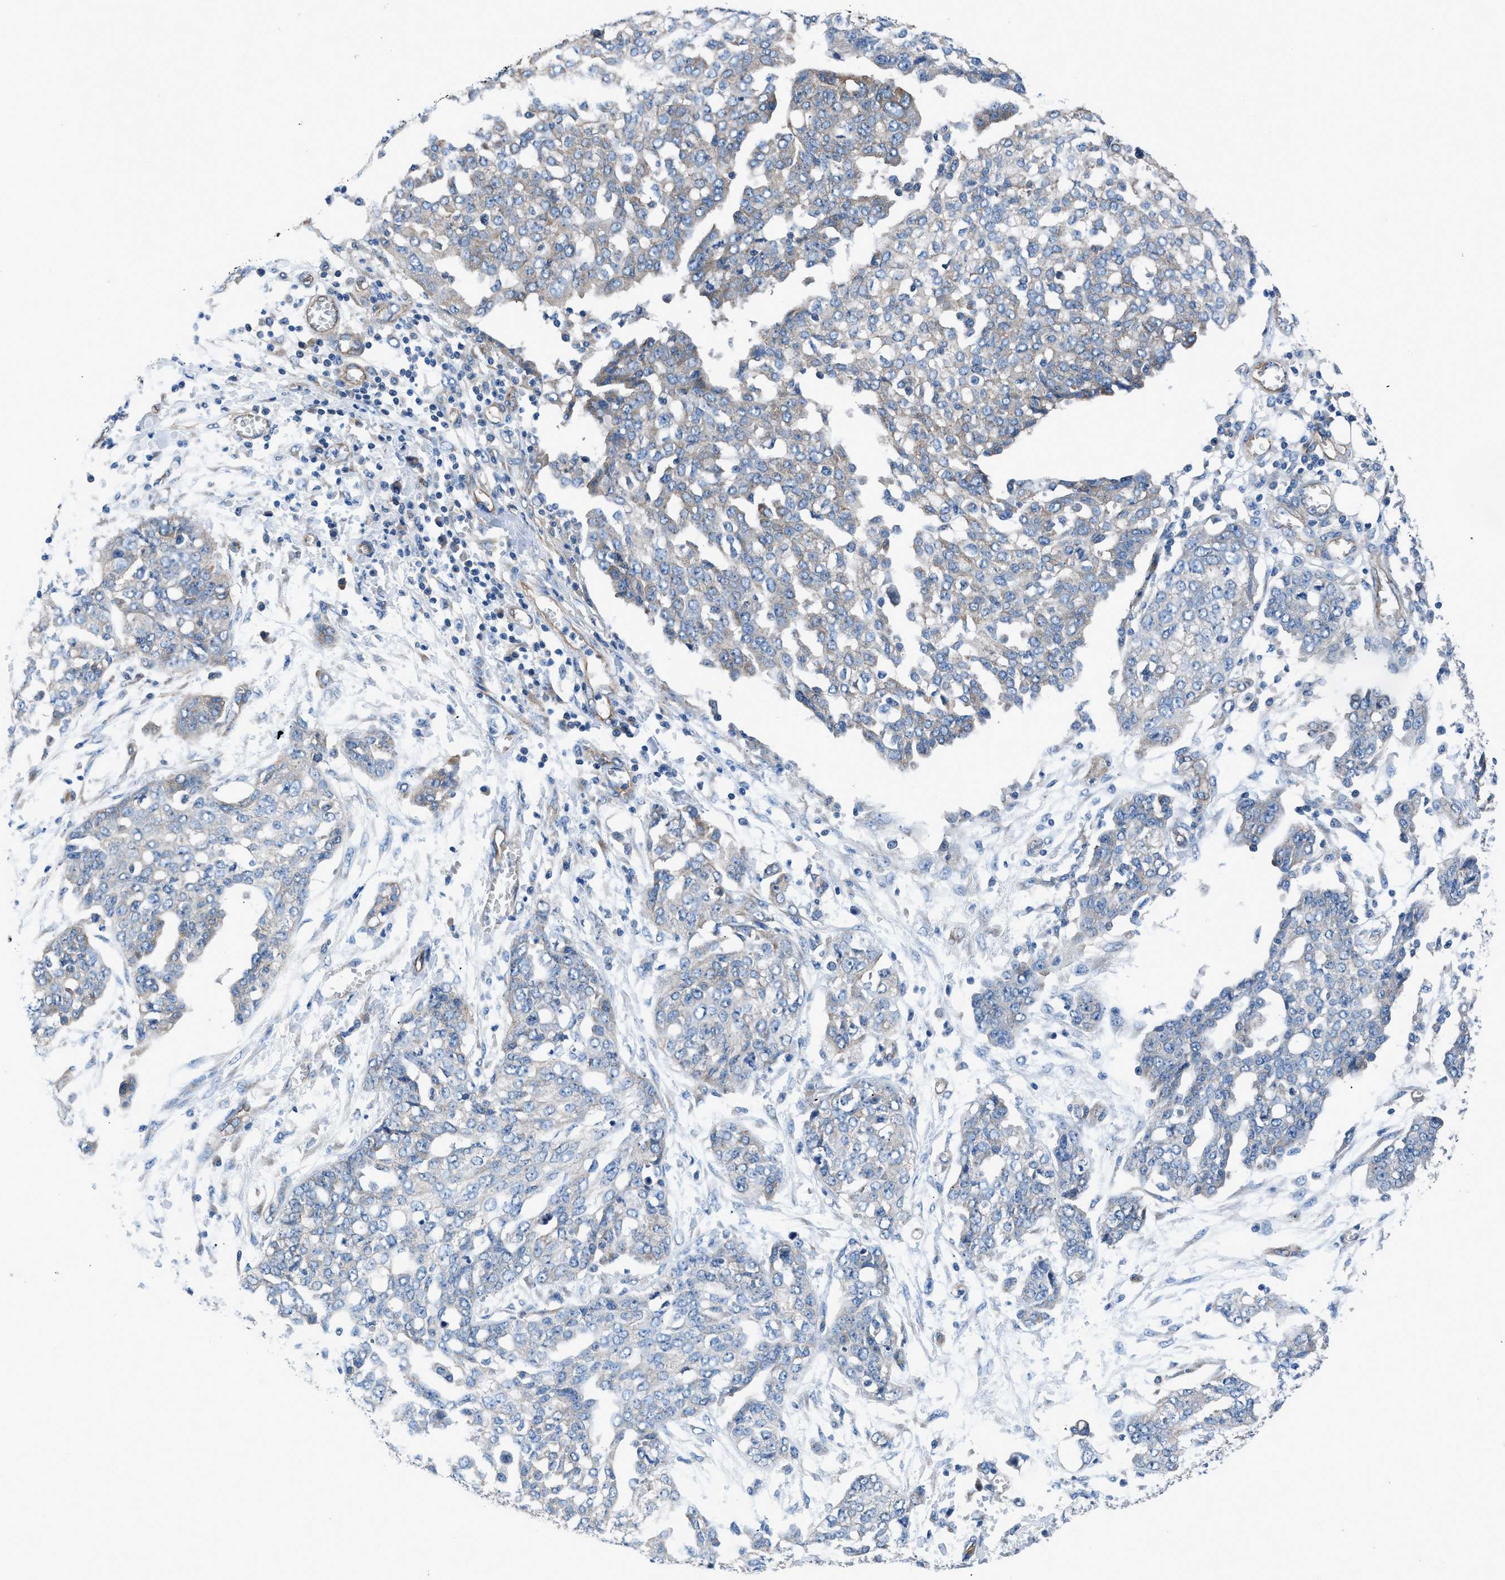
{"staining": {"intensity": "weak", "quantity": "<25%", "location": "cytoplasmic/membranous"}, "tissue": "ovarian cancer", "cell_type": "Tumor cells", "image_type": "cancer", "snomed": [{"axis": "morphology", "description": "Cystadenocarcinoma, serous, NOS"}, {"axis": "topography", "description": "Soft tissue"}, {"axis": "topography", "description": "Ovary"}], "caption": "High power microscopy image of an immunohistochemistry (IHC) histopathology image of ovarian cancer (serous cystadenocarcinoma), revealing no significant positivity in tumor cells.", "gene": "TRIP4", "patient": {"sex": "female", "age": 57}}